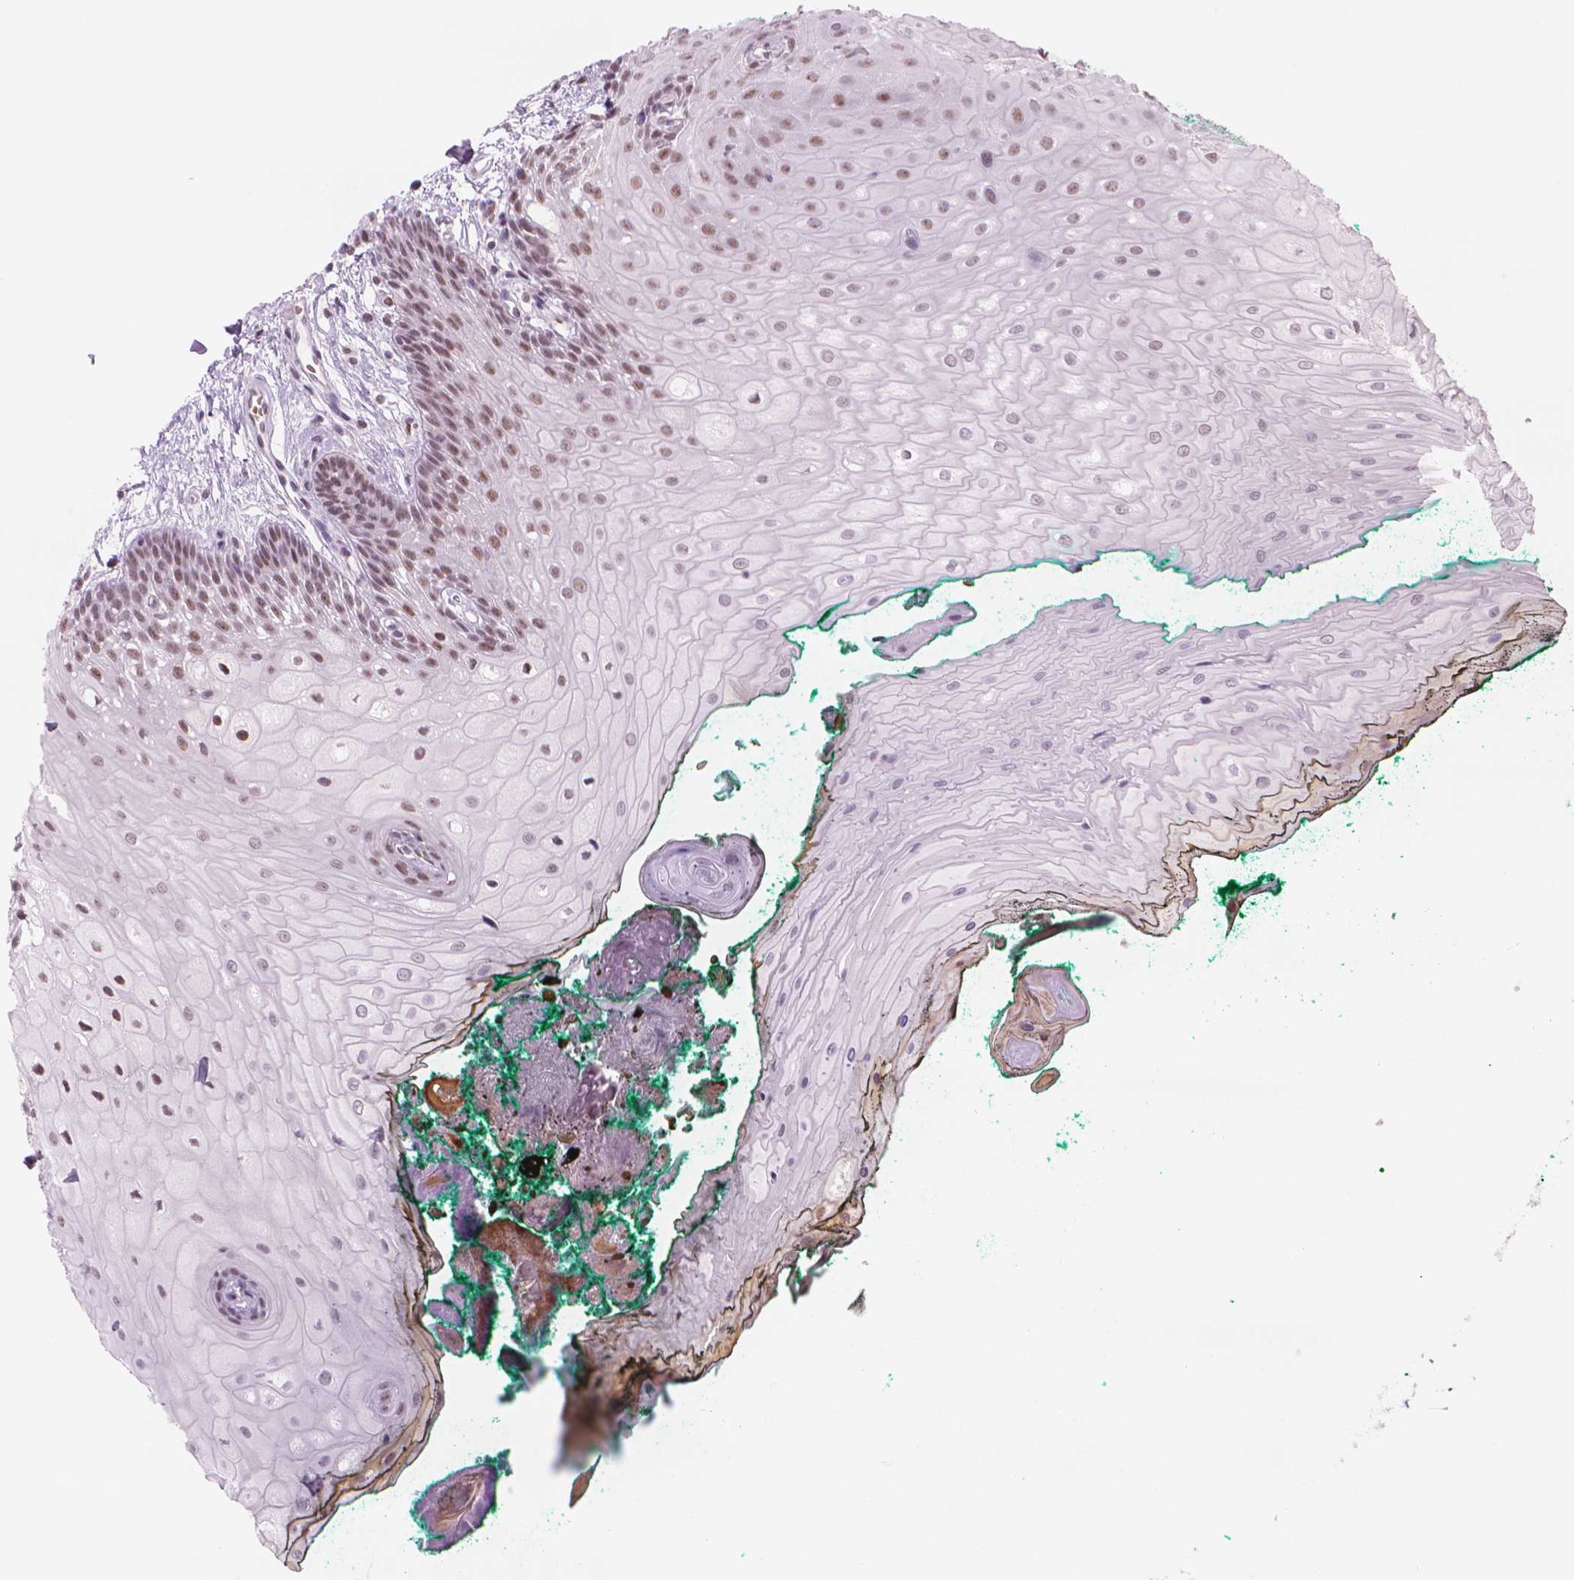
{"staining": {"intensity": "moderate", "quantity": "25%-75%", "location": "nuclear"}, "tissue": "oral mucosa", "cell_type": "Squamous epithelial cells", "image_type": "normal", "snomed": [{"axis": "morphology", "description": "Normal tissue, NOS"}, {"axis": "topography", "description": "Oral tissue"}], "caption": "Unremarkable oral mucosa exhibits moderate nuclear positivity in about 25%-75% of squamous epithelial cells Immunohistochemistry stains the protein of interest in brown and the nuclei are stained blue..", "gene": "POLR3D", "patient": {"sex": "female", "age": 68}}